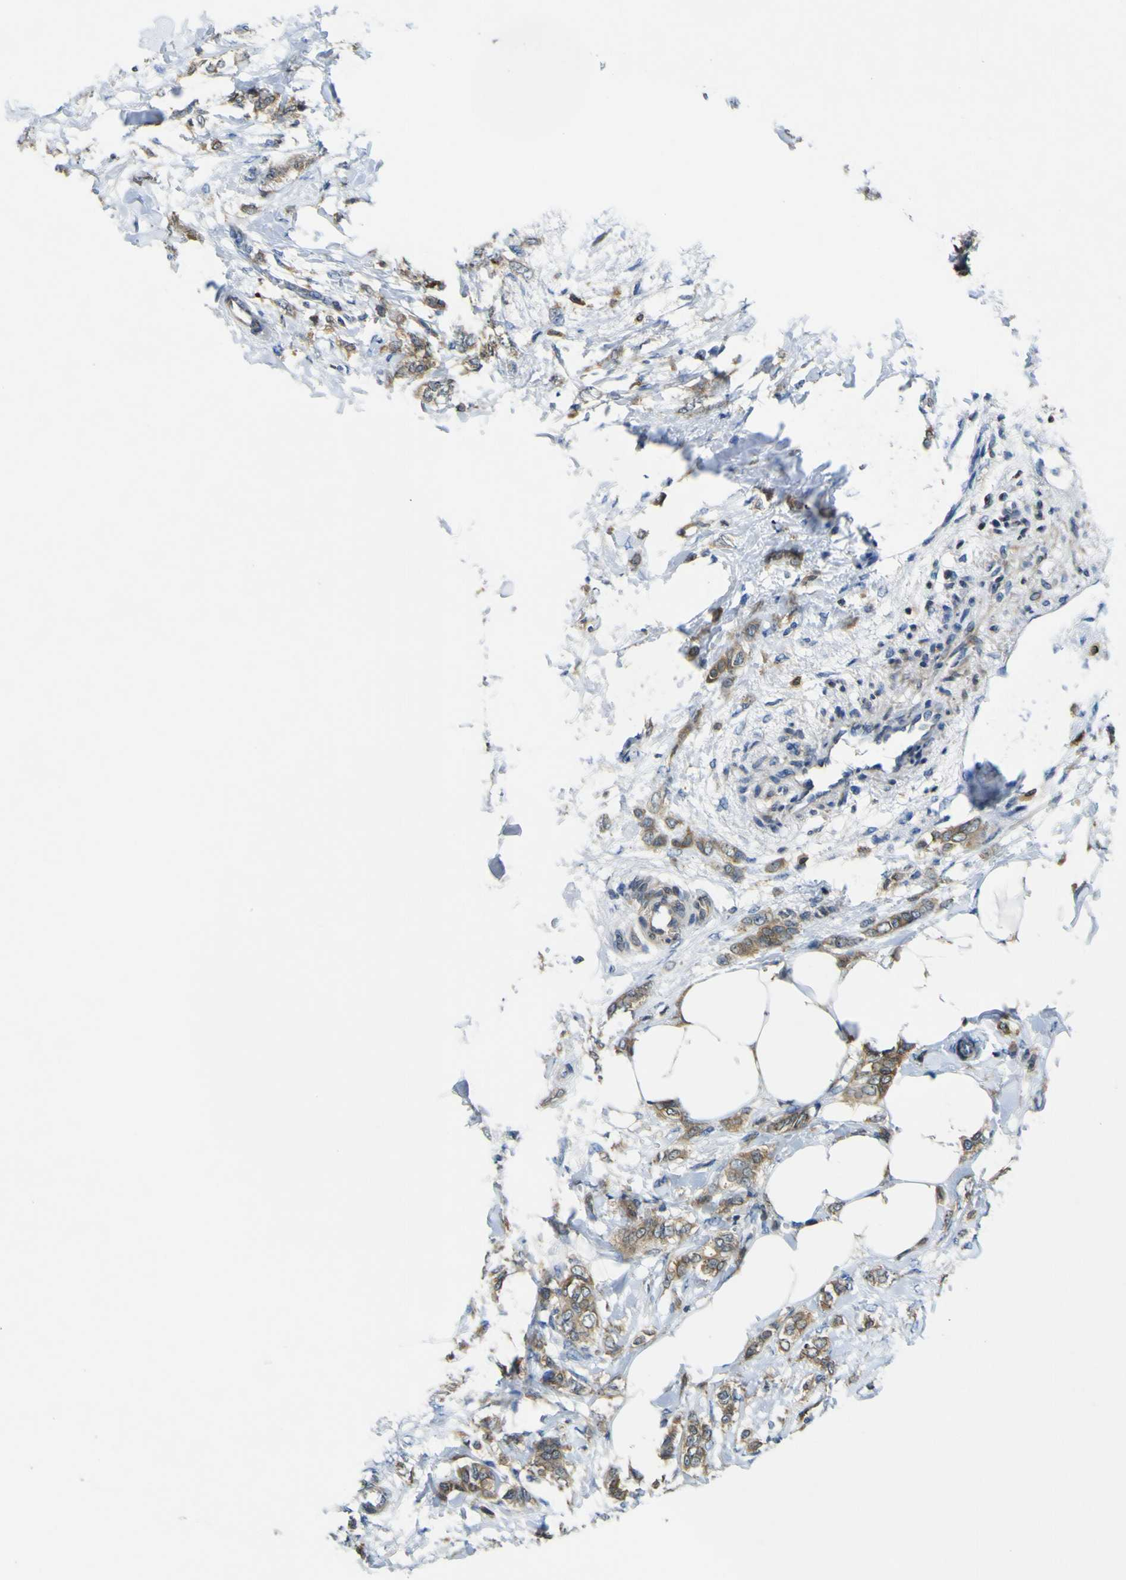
{"staining": {"intensity": "moderate", "quantity": ">75%", "location": "cytoplasmic/membranous"}, "tissue": "breast cancer", "cell_type": "Tumor cells", "image_type": "cancer", "snomed": [{"axis": "morphology", "description": "Lobular carcinoma, in situ"}, {"axis": "morphology", "description": "Lobular carcinoma"}, {"axis": "topography", "description": "Breast"}], "caption": "IHC image of human breast lobular carcinoma in situ stained for a protein (brown), which exhibits medium levels of moderate cytoplasmic/membranous expression in approximately >75% of tumor cells.", "gene": "EML2", "patient": {"sex": "female", "age": 41}}